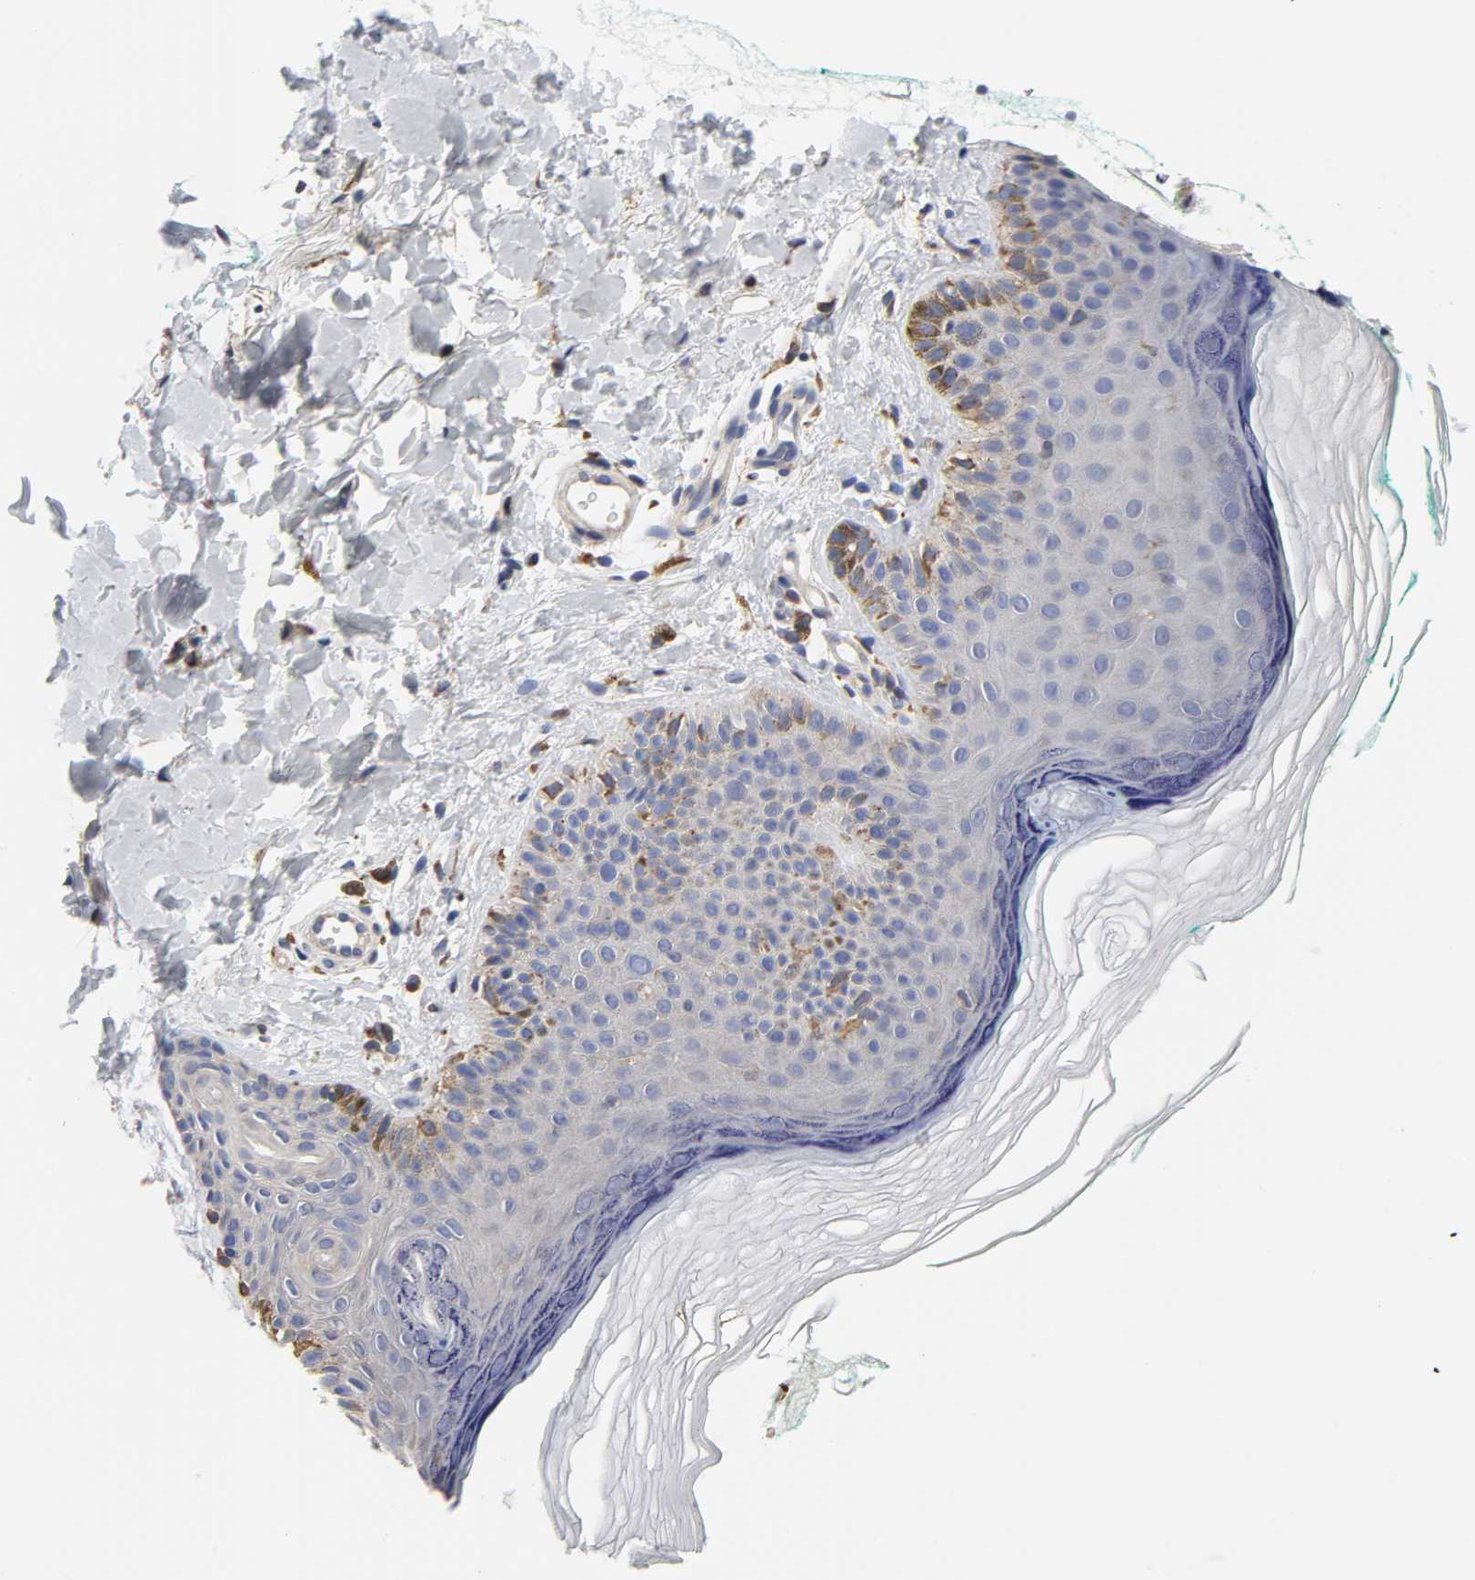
{"staining": {"intensity": "negative", "quantity": "none", "location": "none"}, "tissue": "skin", "cell_type": "Fibroblasts", "image_type": "normal", "snomed": [{"axis": "morphology", "description": "Normal tissue, NOS"}, {"axis": "topography", "description": "Skin"}], "caption": "A photomicrograph of skin stained for a protein reveals no brown staining in fibroblasts.", "gene": "HCK", "patient": {"sex": "male", "age": 26}}